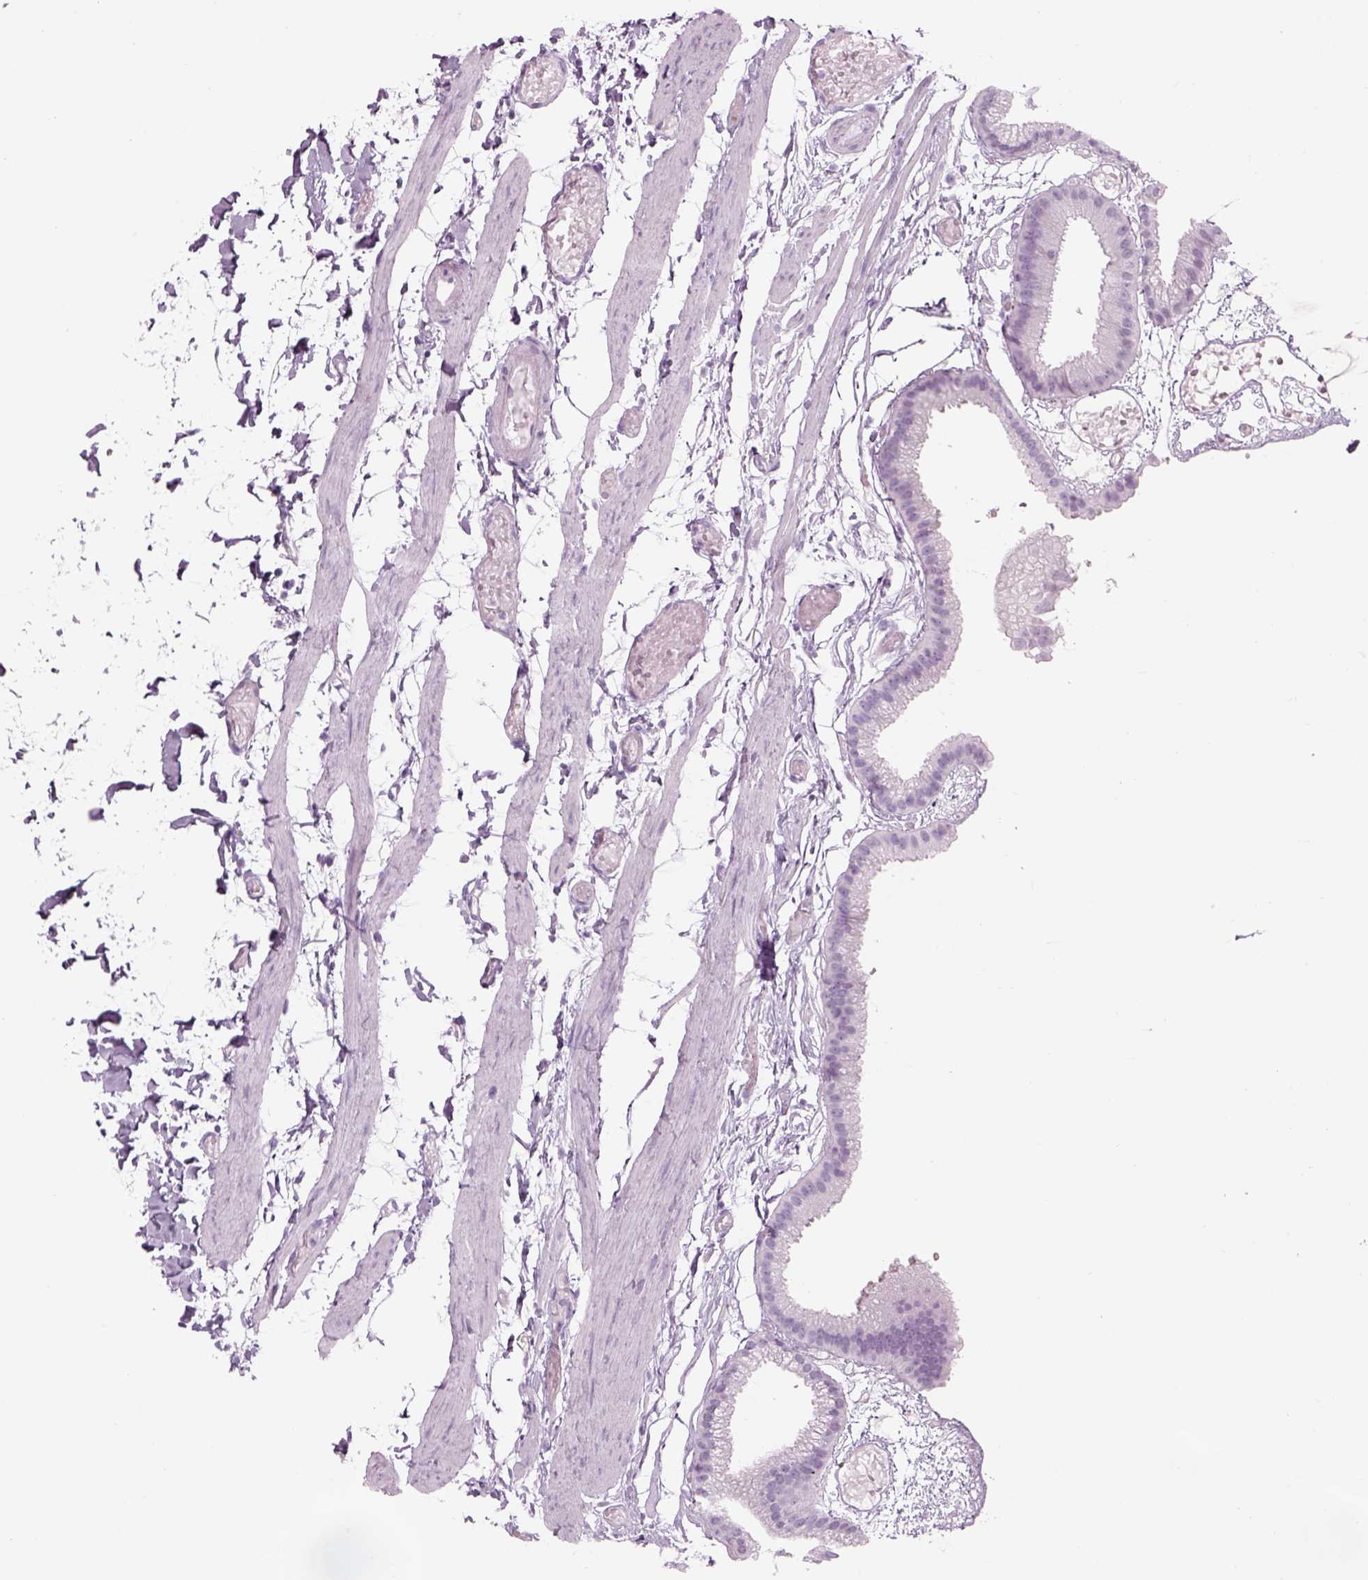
{"staining": {"intensity": "negative", "quantity": "none", "location": "none"}, "tissue": "gallbladder", "cell_type": "Glandular cells", "image_type": "normal", "snomed": [{"axis": "morphology", "description": "Normal tissue, NOS"}, {"axis": "topography", "description": "Gallbladder"}], "caption": "The histopathology image reveals no significant staining in glandular cells of gallbladder.", "gene": "SAG", "patient": {"sex": "female", "age": 45}}